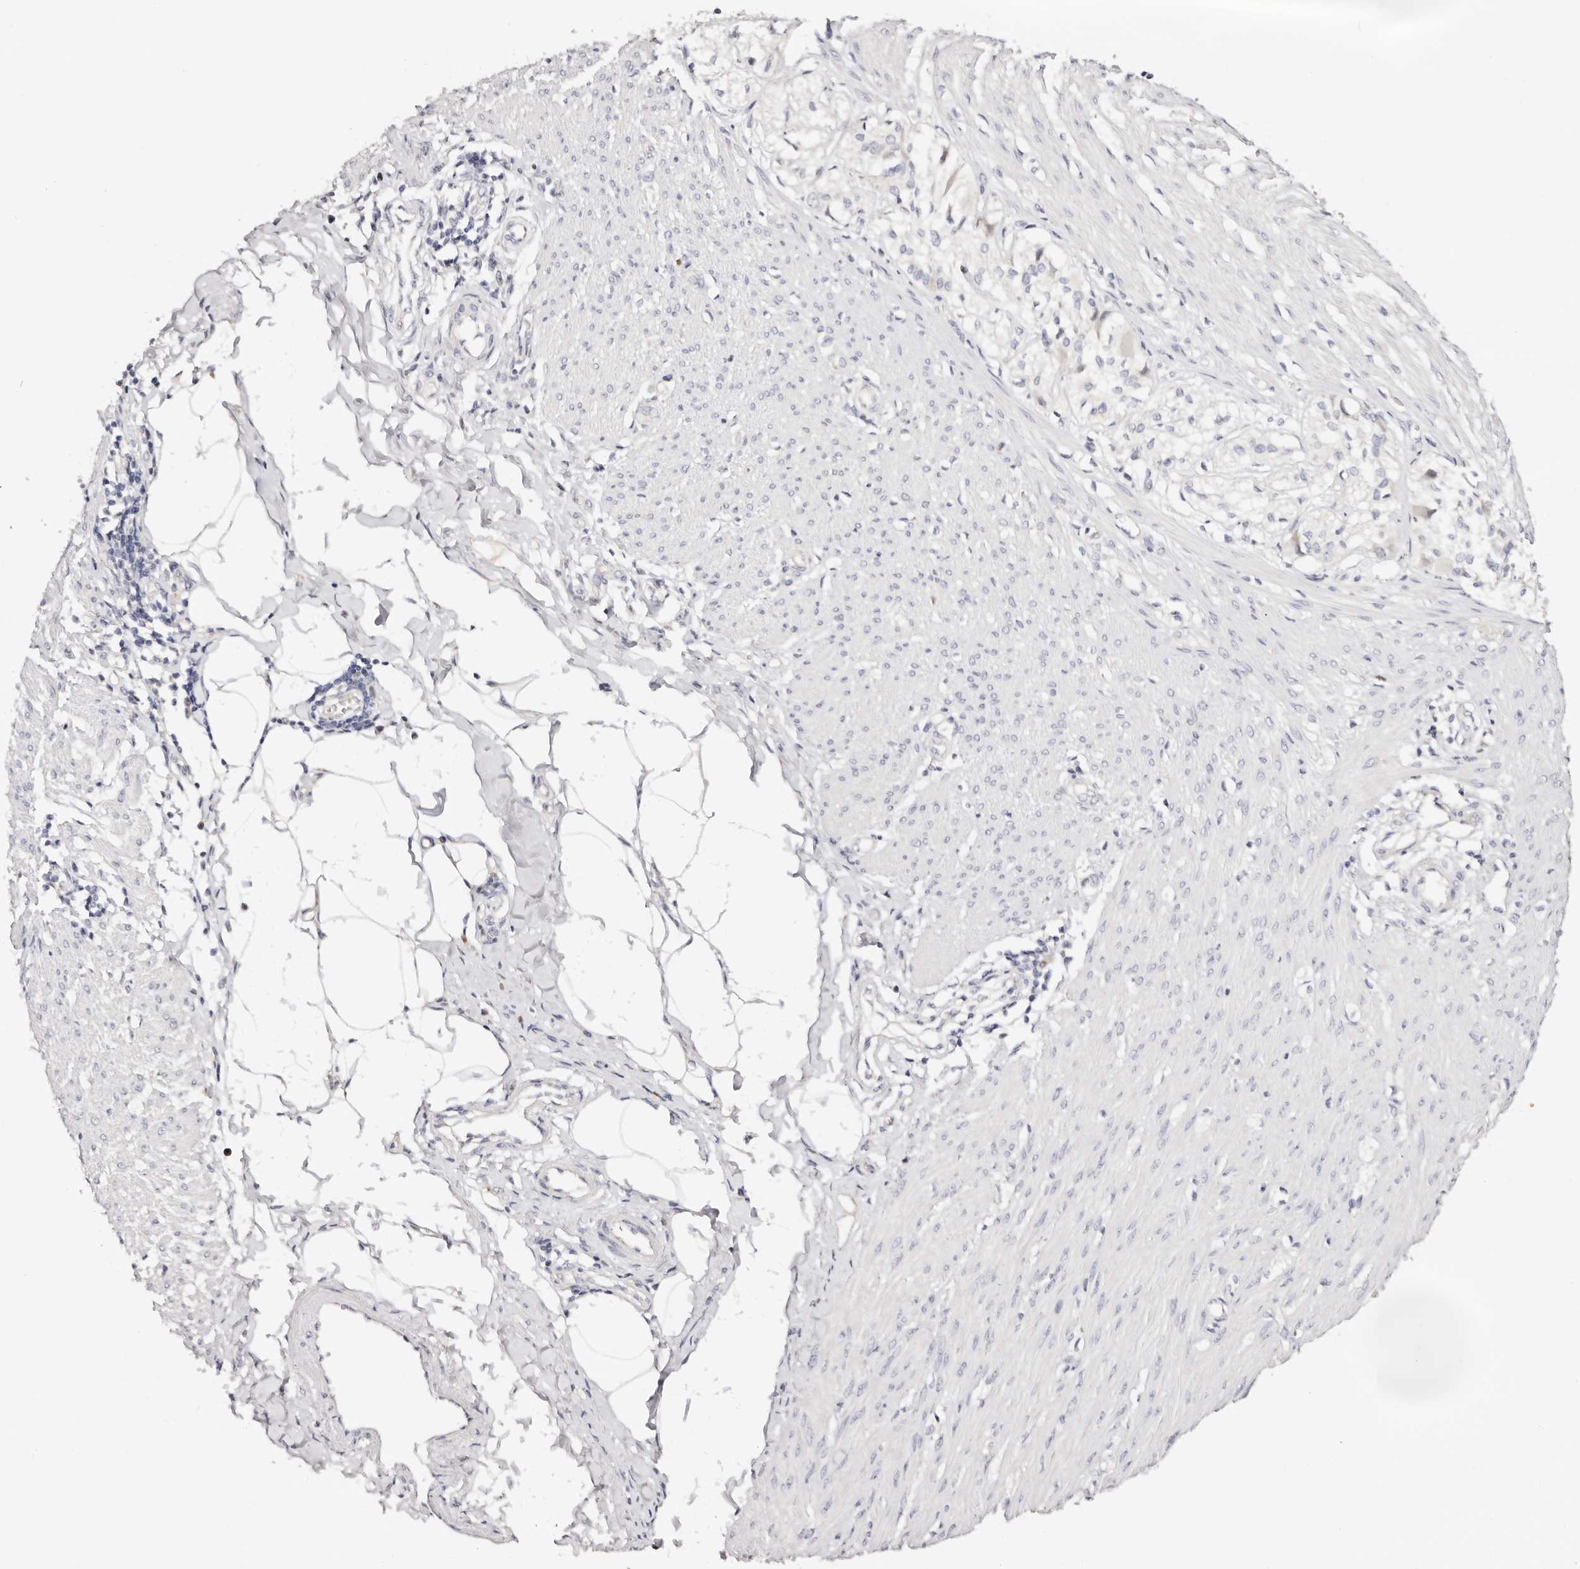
{"staining": {"intensity": "negative", "quantity": "none", "location": "none"}, "tissue": "smooth muscle", "cell_type": "Smooth muscle cells", "image_type": "normal", "snomed": [{"axis": "morphology", "description": "Normal tissue, NOS"}, {"axis": "morphology", "description": "Adenocarcinoma, NOS"}, {"axis": "topography", "description": "Colon"}, {"axis": "topography", "description": "Peripheral nerve tissue"}], "caption": "The IHC photomicrograph has no significant staining in smooth muscle cells of smooth muscle. (Brightfield microscopy of DAB IHC at high magnification).", "gene": "DNASE1", "patient": {"sex": "male", "age": 14}}